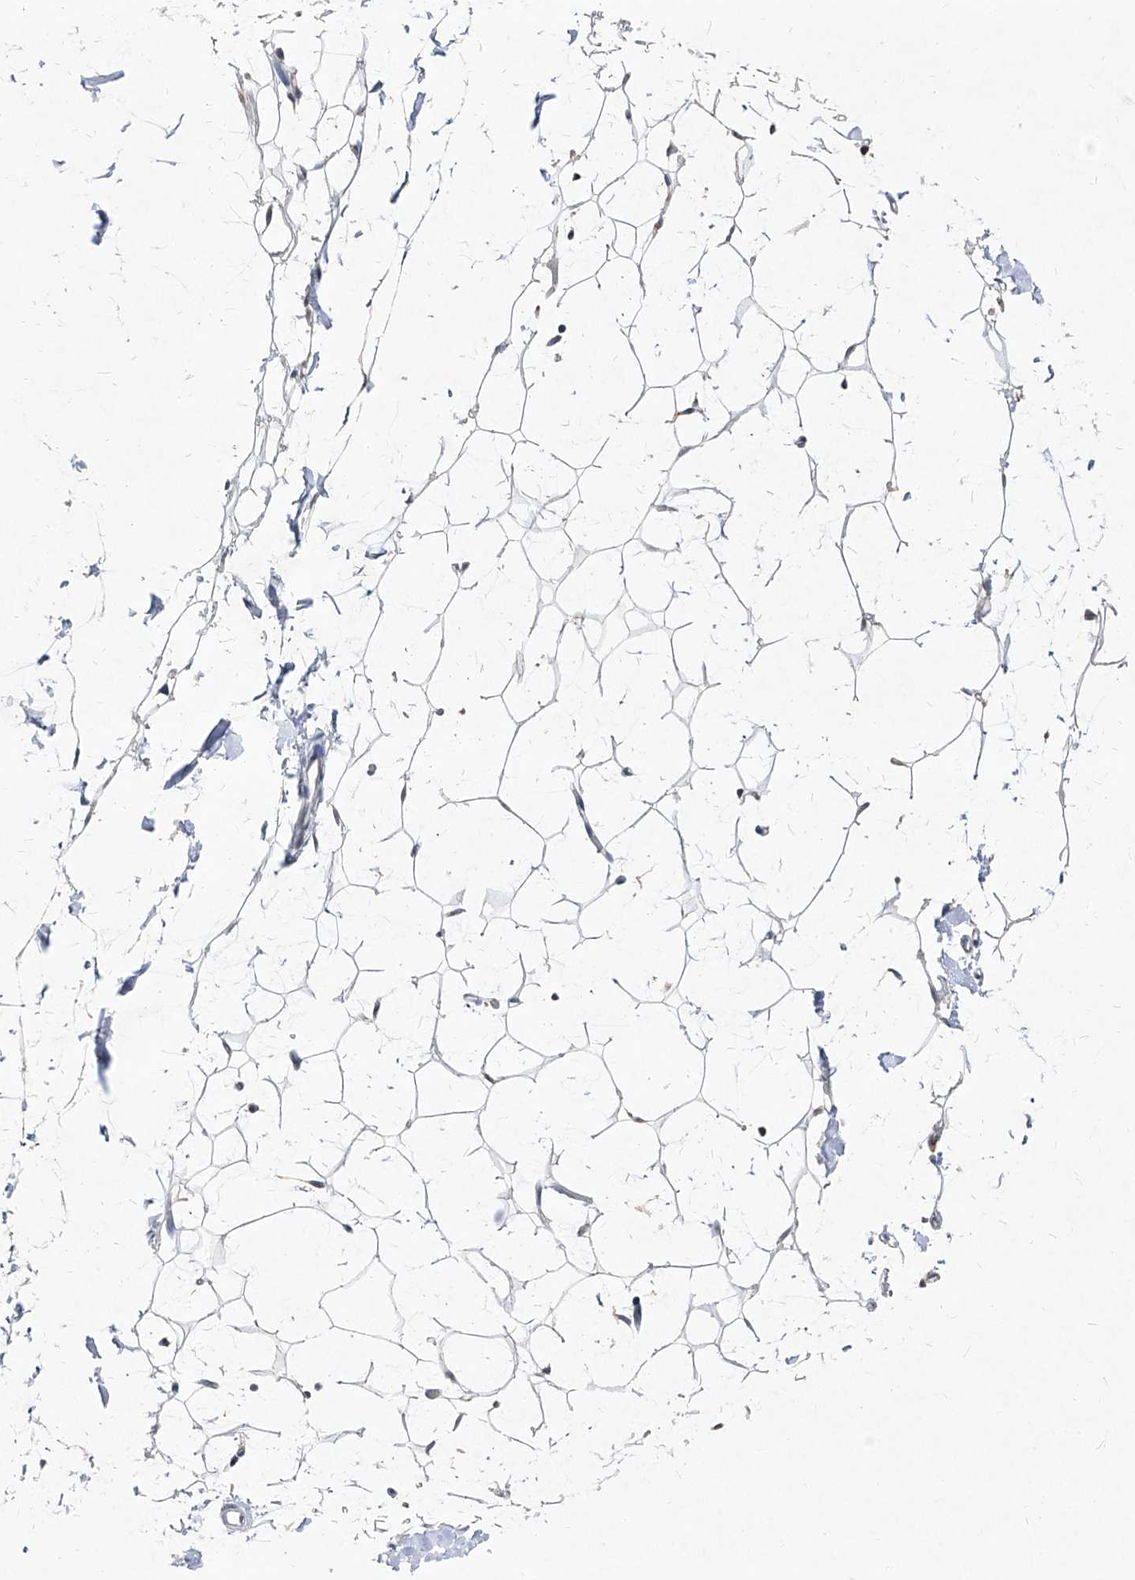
{"staining": {"intensity": "negative", "quantity": "none", "location": "none"}, "tissue": "adipose tissue", "cell_type": "Adipocytes", "image_type": "normal", "snomed": [{"axis": "morphology", "description": "Normal tissue, NOS"}, {"axis": "topography", "description": "Breast"}], "caption": "Immunohistochemistry of benign human adipose tissue shows no positivity in adipocytes.", "gene": "NDUFB3", "patient": {"sex": "female", "age": 23}}